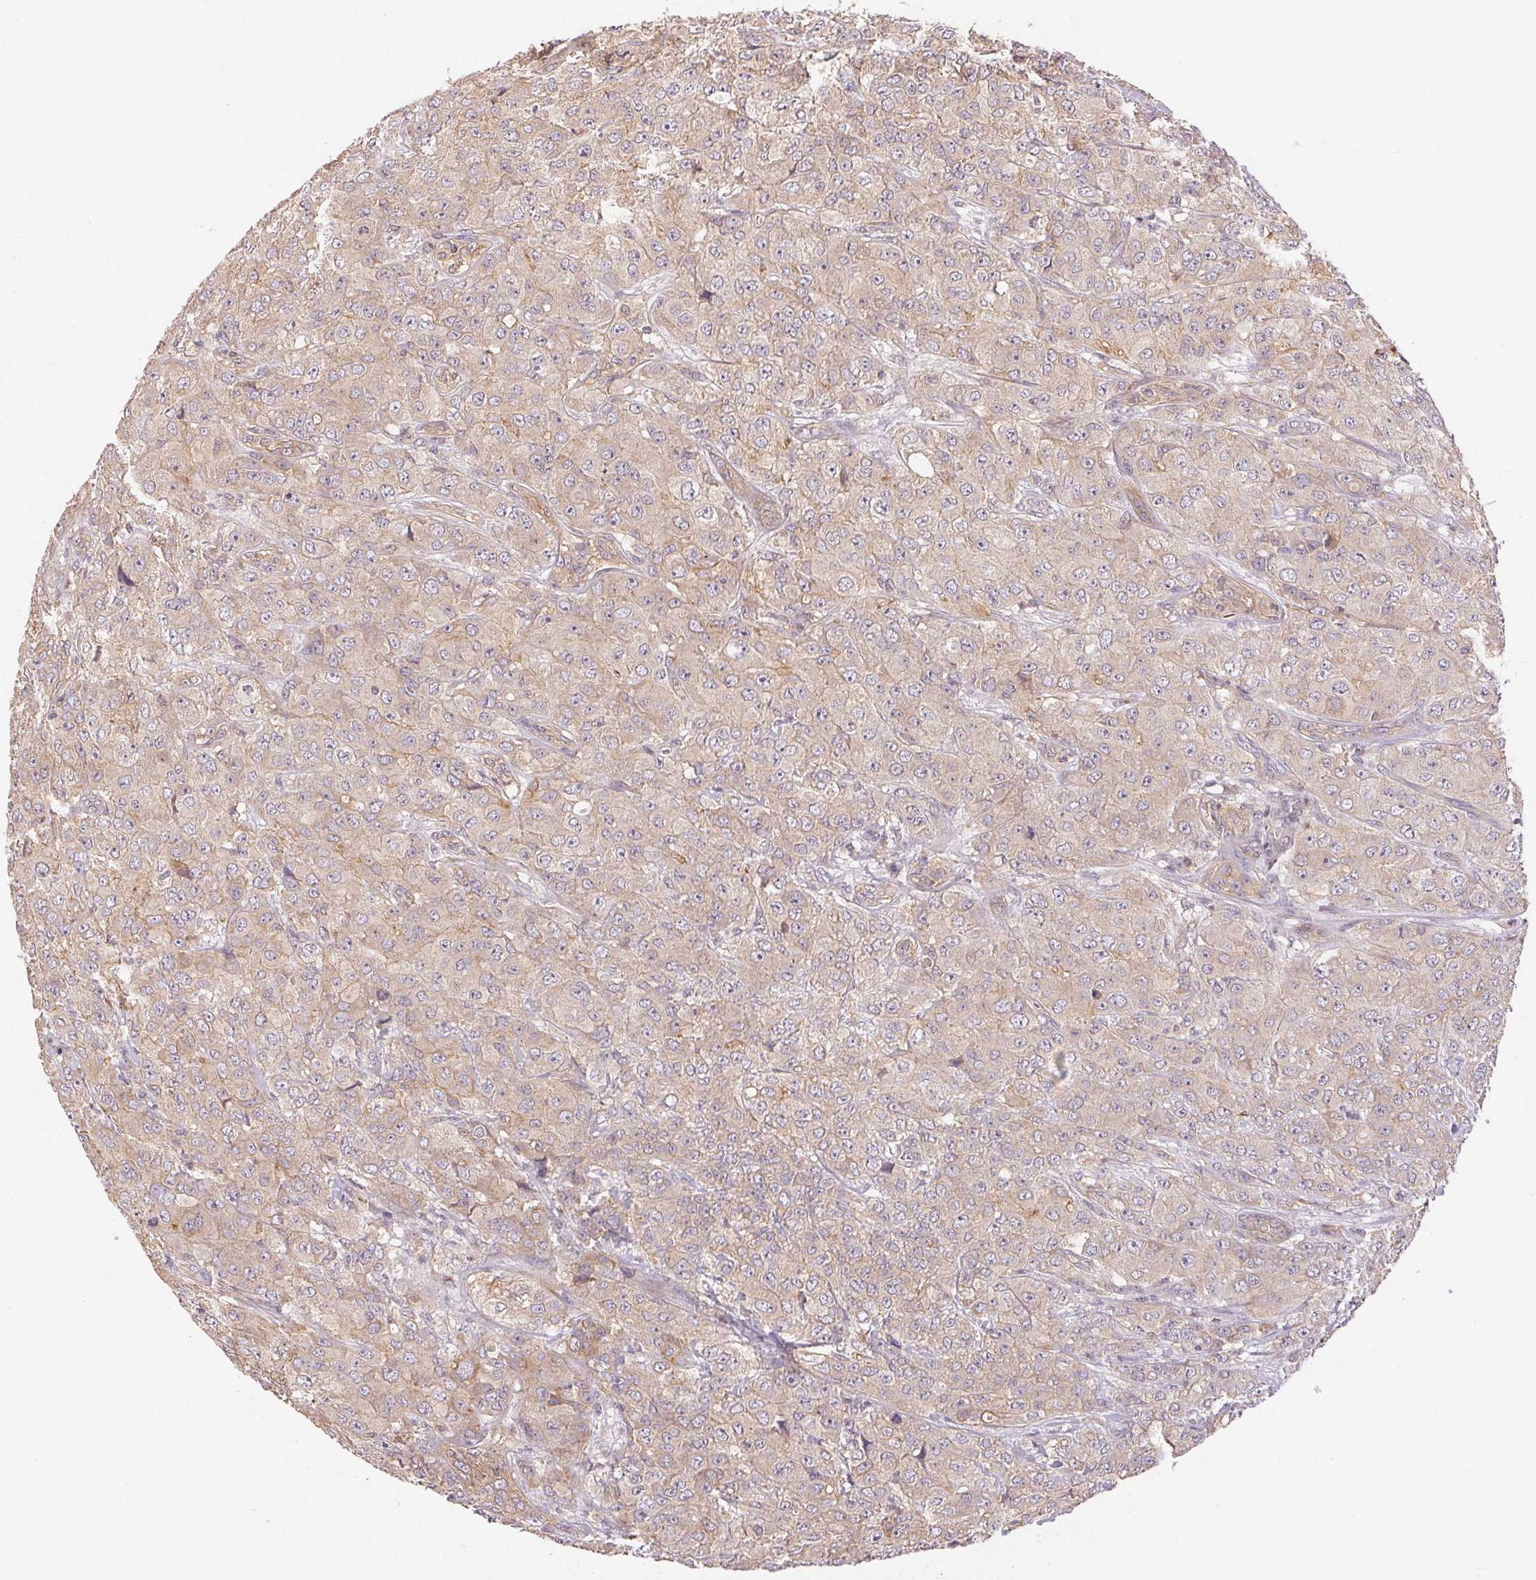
{"staining": {"intensity": "weak", "quantity": "25%-75%", "location": "cytoplasmic/membranous"}, "tissue": "breast cancer", "cell_type": "Tumor cells", "image_type": "cancer", "snomed": [{"axis": "morphology", "description": "Normal tissue, NOS"}, {"axis": "morphology", "description": "Duct carcinoma"}, {"axis": "topography", "description": "Breast"}], "caption": "Weak cytoplasmic/membranous expression is appreciated in approximately 25%-75% of tumor cells in breast cancer. Nuclei are stained in blue.", "gene": "MAPKAPK2", "patient": {"sex": "female", "age": 43}}